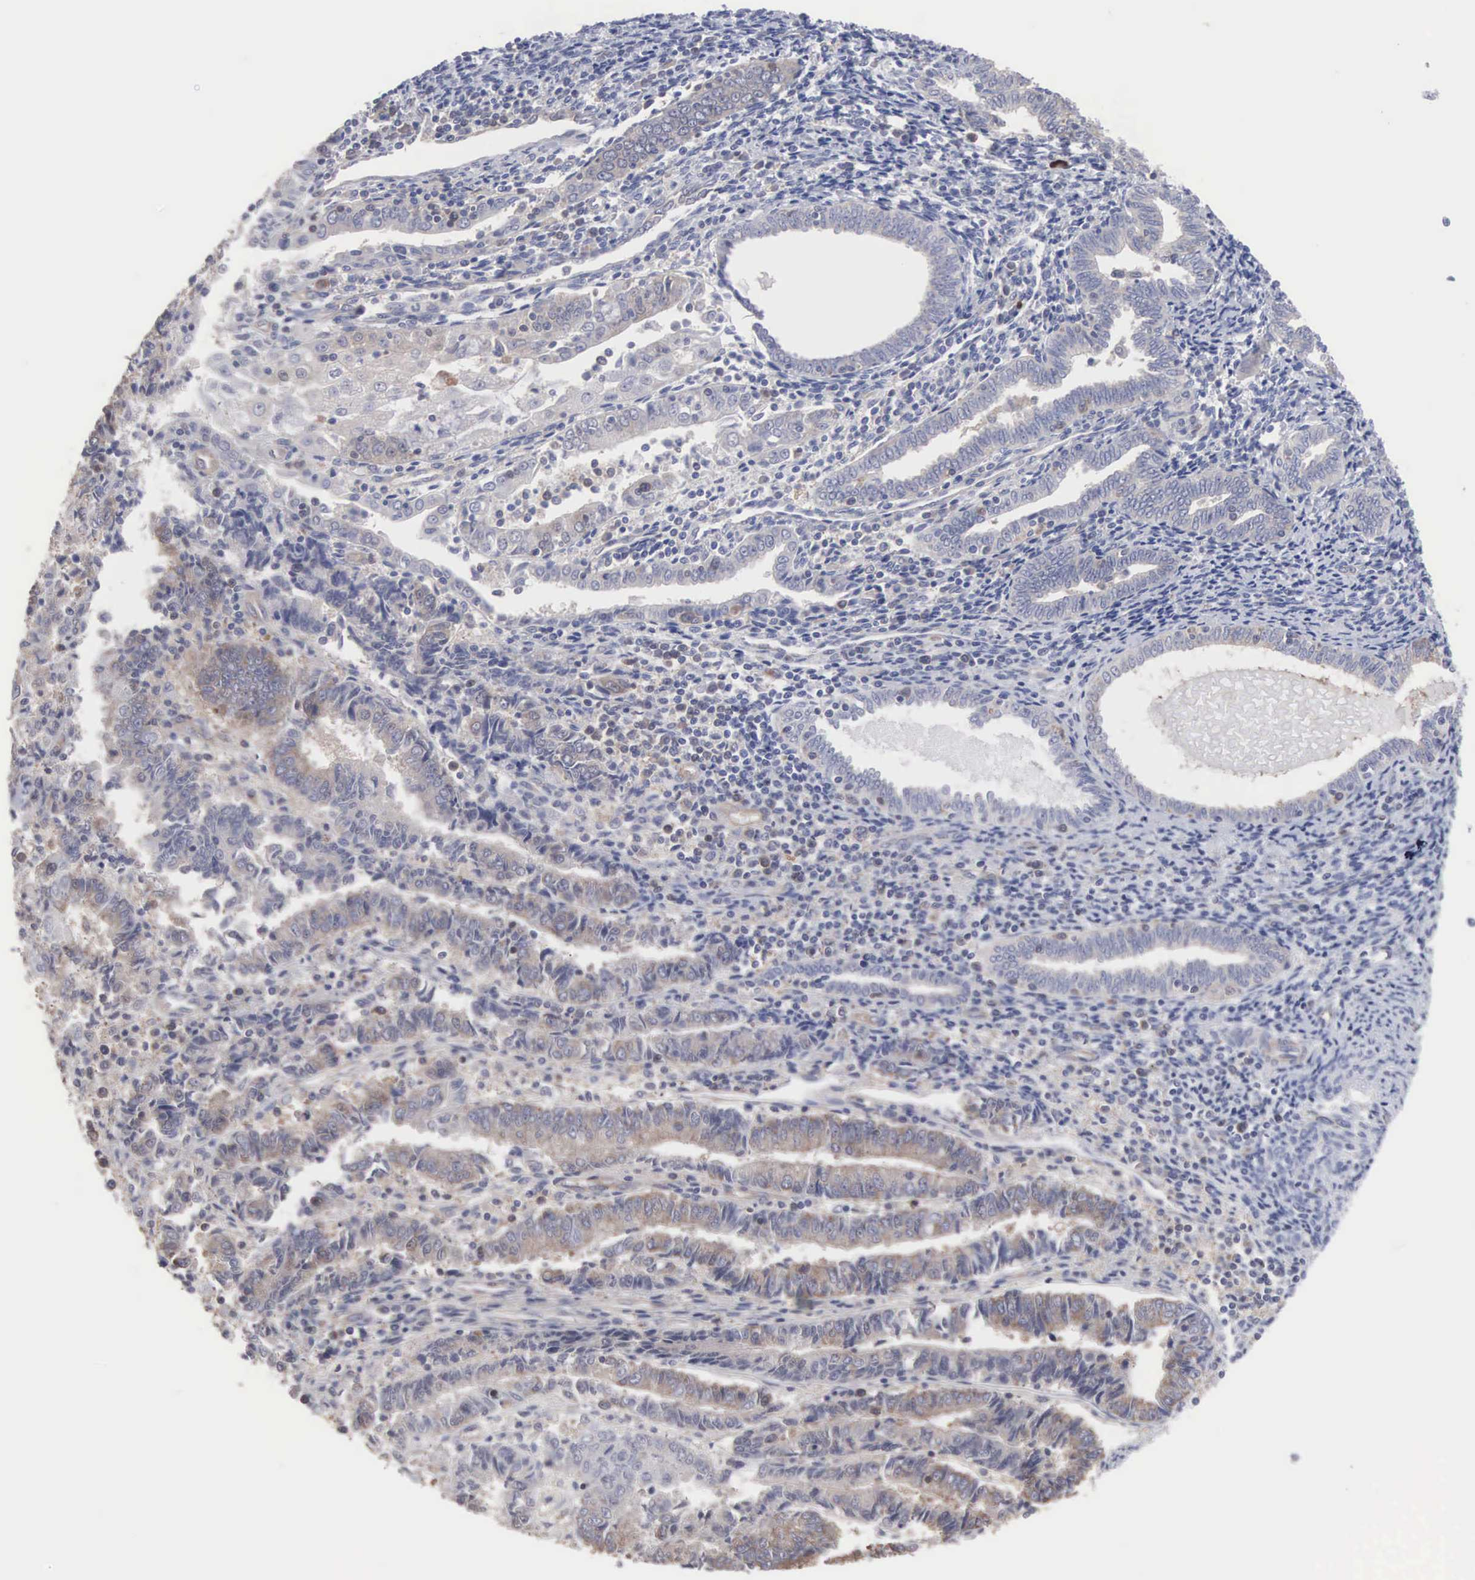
{"staining": {"intensity": "weak", "quantity": "25%-75%", "location": "cytoplasmic/membranous"}, "tissue": "endometrial cancer", "cell_type": "Tumor cells", "image_type": "cancer", "snomed": [{"axis": "morphology", "description": "Adenocarcinoma, NOS"}, {"axis": "topography", "description": "Endometrium"}], "caption": "This image shows immunohistochemistry staining of endometrial cancer (adenocarcinoma), with low weak cytoplasmic/membranous positivity in approximately 25%-75% of tumor cells.", "gene": "MTHFD1", "patient": {"sex": "female", "age": 75}}